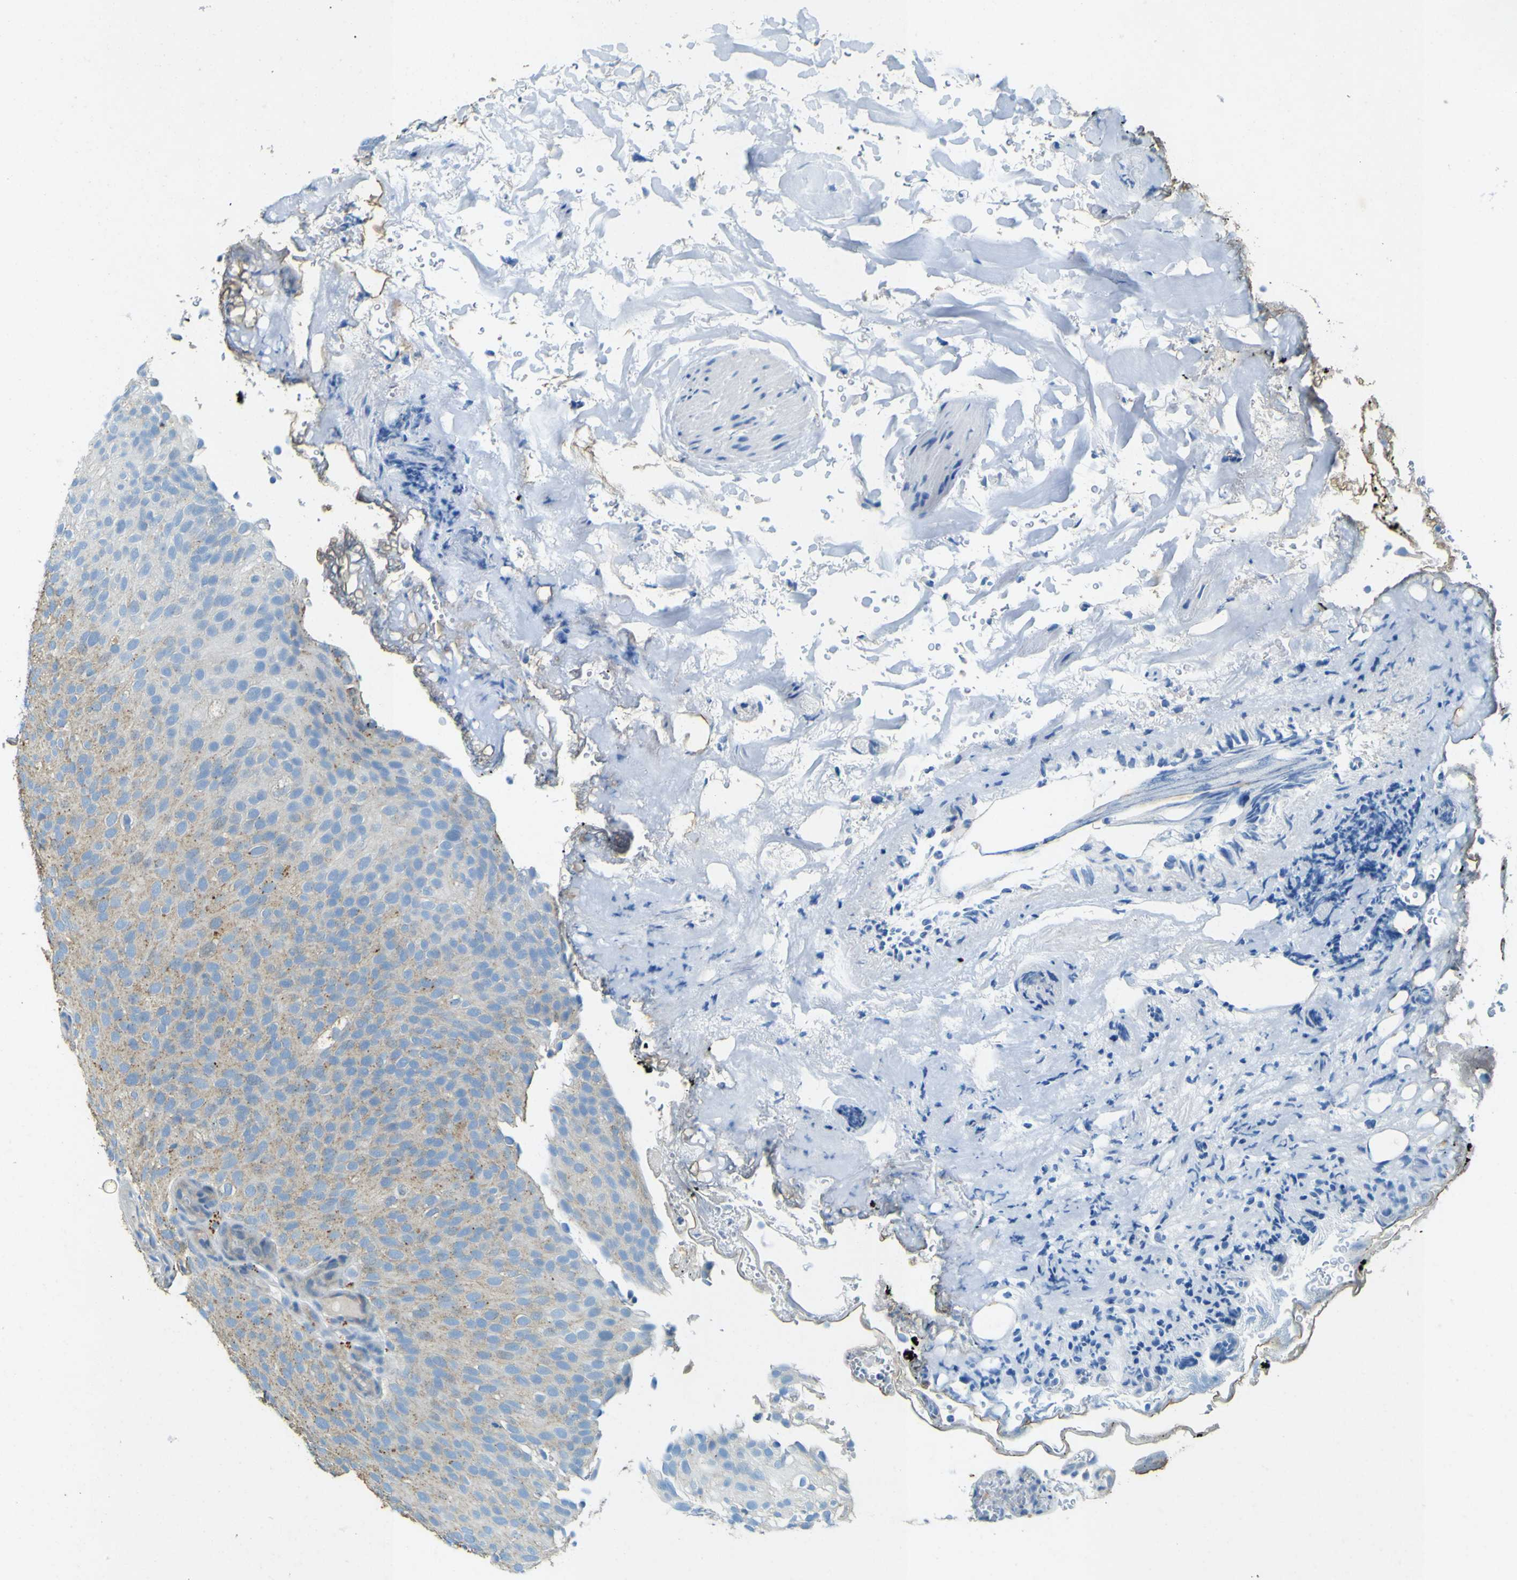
{"staining": {"intensity": "negative", "quantity": "none", "location": "none"}, "tissue": "urothelial cancer", "cell_type": "Tumor cells", "image_type": "cancer", "snomed": [{"axis": "morphology", "description": "Urothelial carcinoma, Low grade"}, {"axis": "topography", "description": "Urinary bladder"}], "caption": "Immunohistochemical staining of human urothelial cancer demonstrates no significant expression in tumor cells. The staining was performed using DAB to visualize the protein expression in brown, while the nuclei were stained in blue with hematoxylin (Magnification: 20x).", "gene": "PDE9A", "patient": {"sex": "male", "age": 78}}